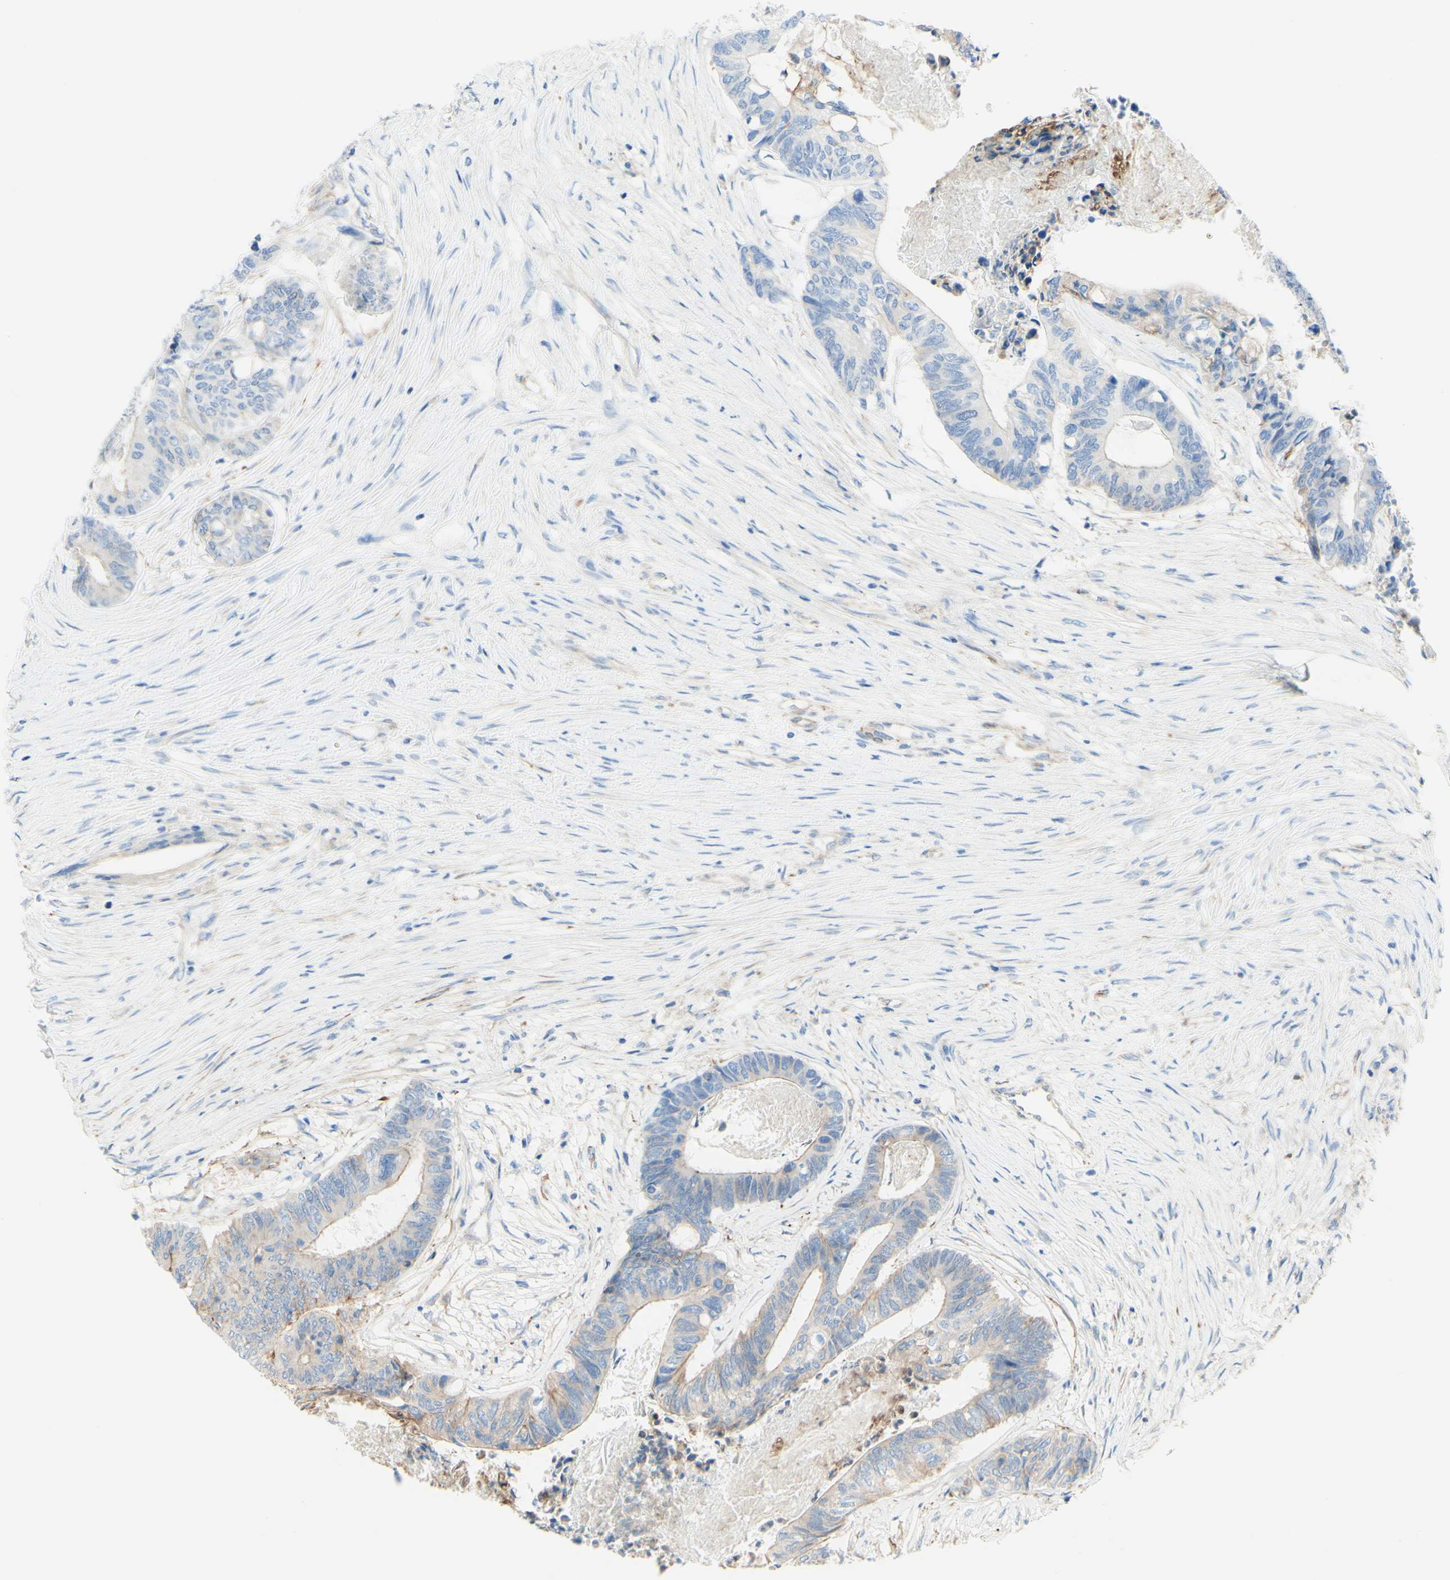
{"staining": {"intensity": "weak", "quantity": "<25%", "location": "cytoplasmic/membranous"}, "tissue": "colorectal cancer", "cell_type": "Tumor cells", "image_type": "cancer", "snomed": [{"axis": "morphology", "description": "Adenocarcinoma, NOS"}, {"axis": "topography", "description": "Rectum"}], "caption": "Colorectal adenocarcinoma stained for a protein using immunohistochemistry (IHC) displays no positivity tumor cells.", "gene": "ENDOD1", "patient": {"sex": "male", "age": 63}}